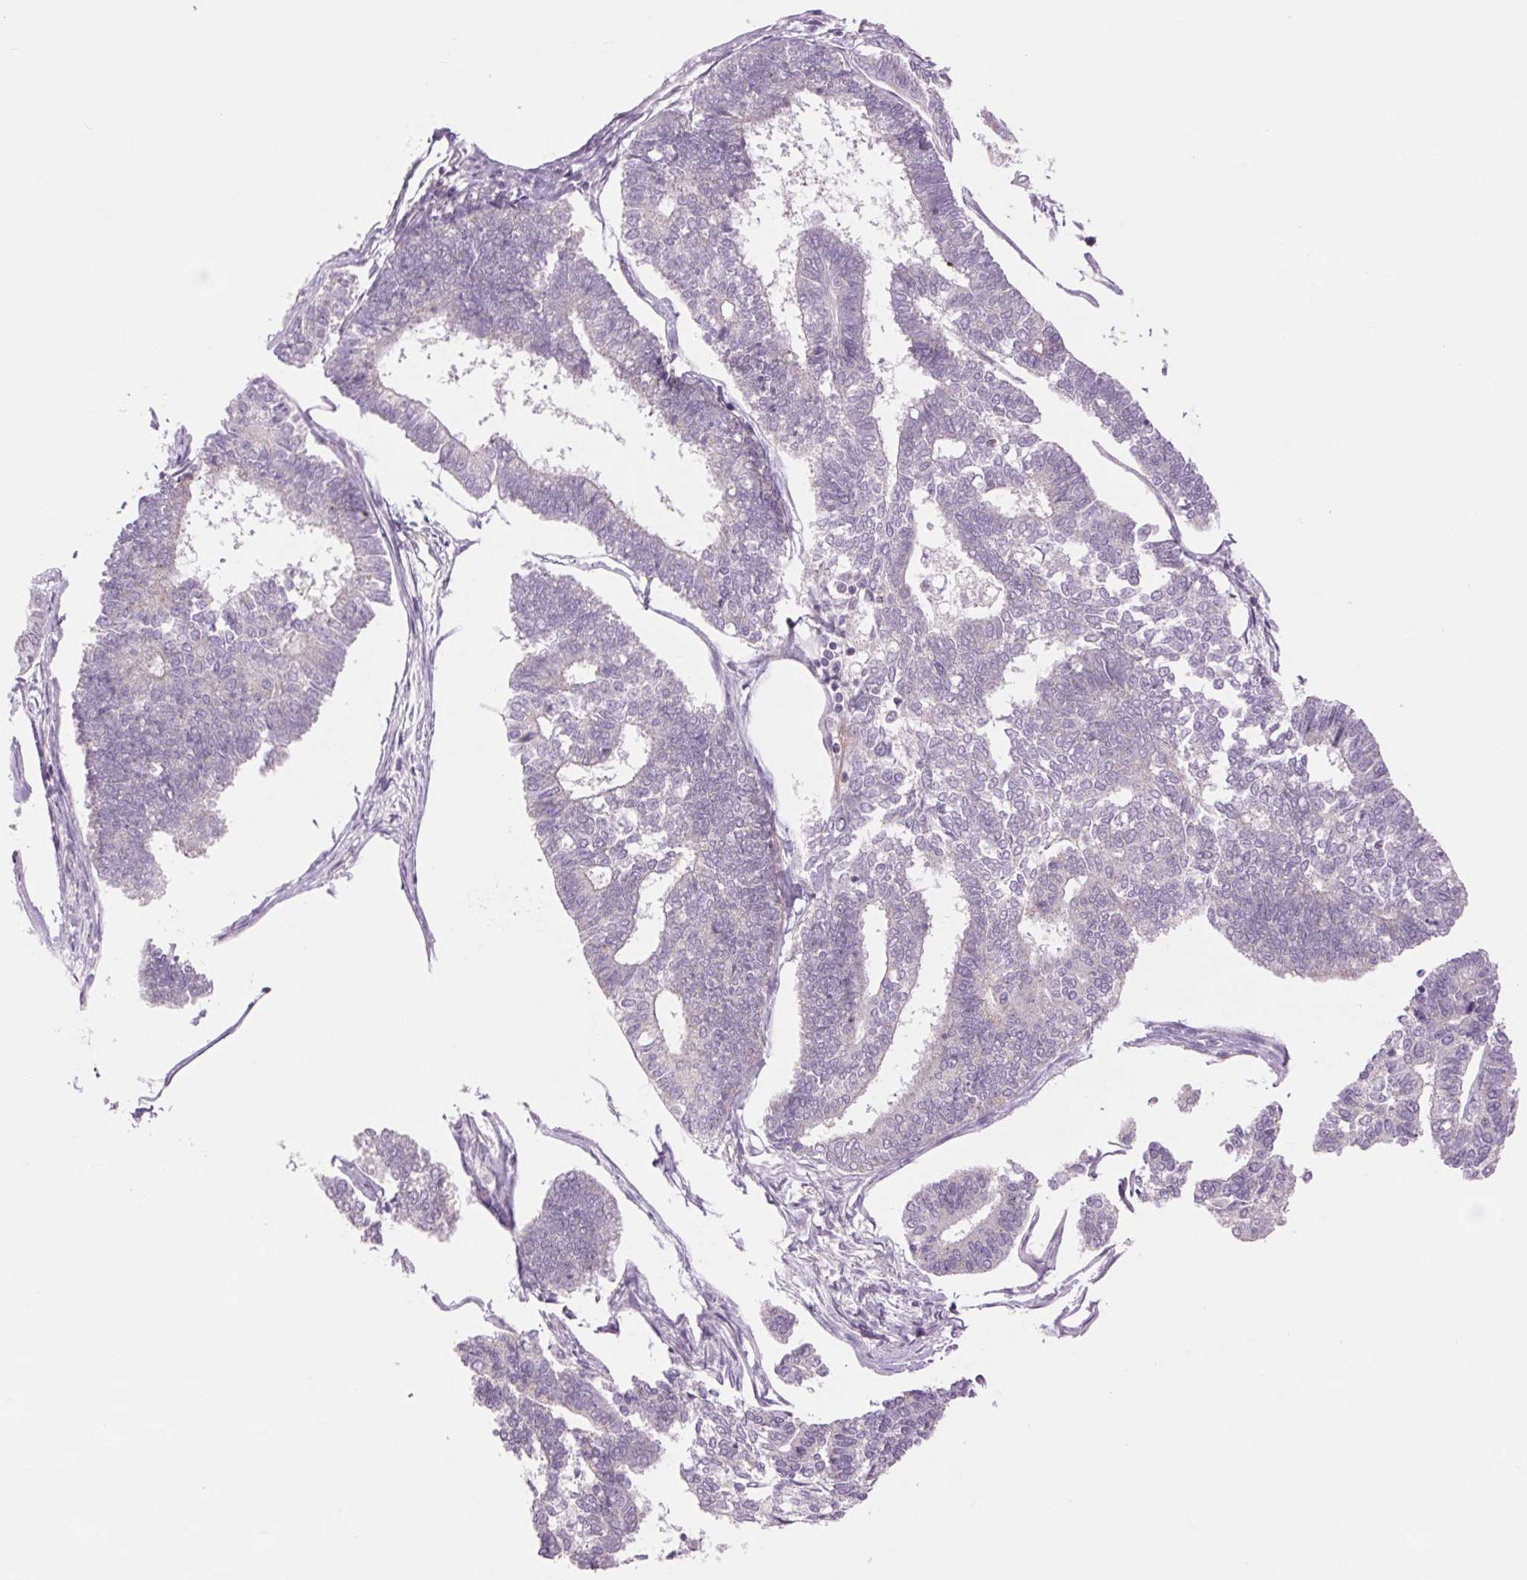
{"staining": {"intensity": "negative", "quantity": "none", "location": "none"}, "tissue": "endometrial cancer", "cell_type": "Tumor cells", "image_type": "cancer", "snomed": [{"axis": "morphology", "description": "Adenocarcinoma, NOS"}, {"axis": "topography", "description": "Endometrium"}], "caption": "The histopathology image demonstrates no significant positivity in tumor cells of endometrial adenocarcinoma.", "gene": "CTNNA3", "patient": {"sex": "female", "age": 70}}